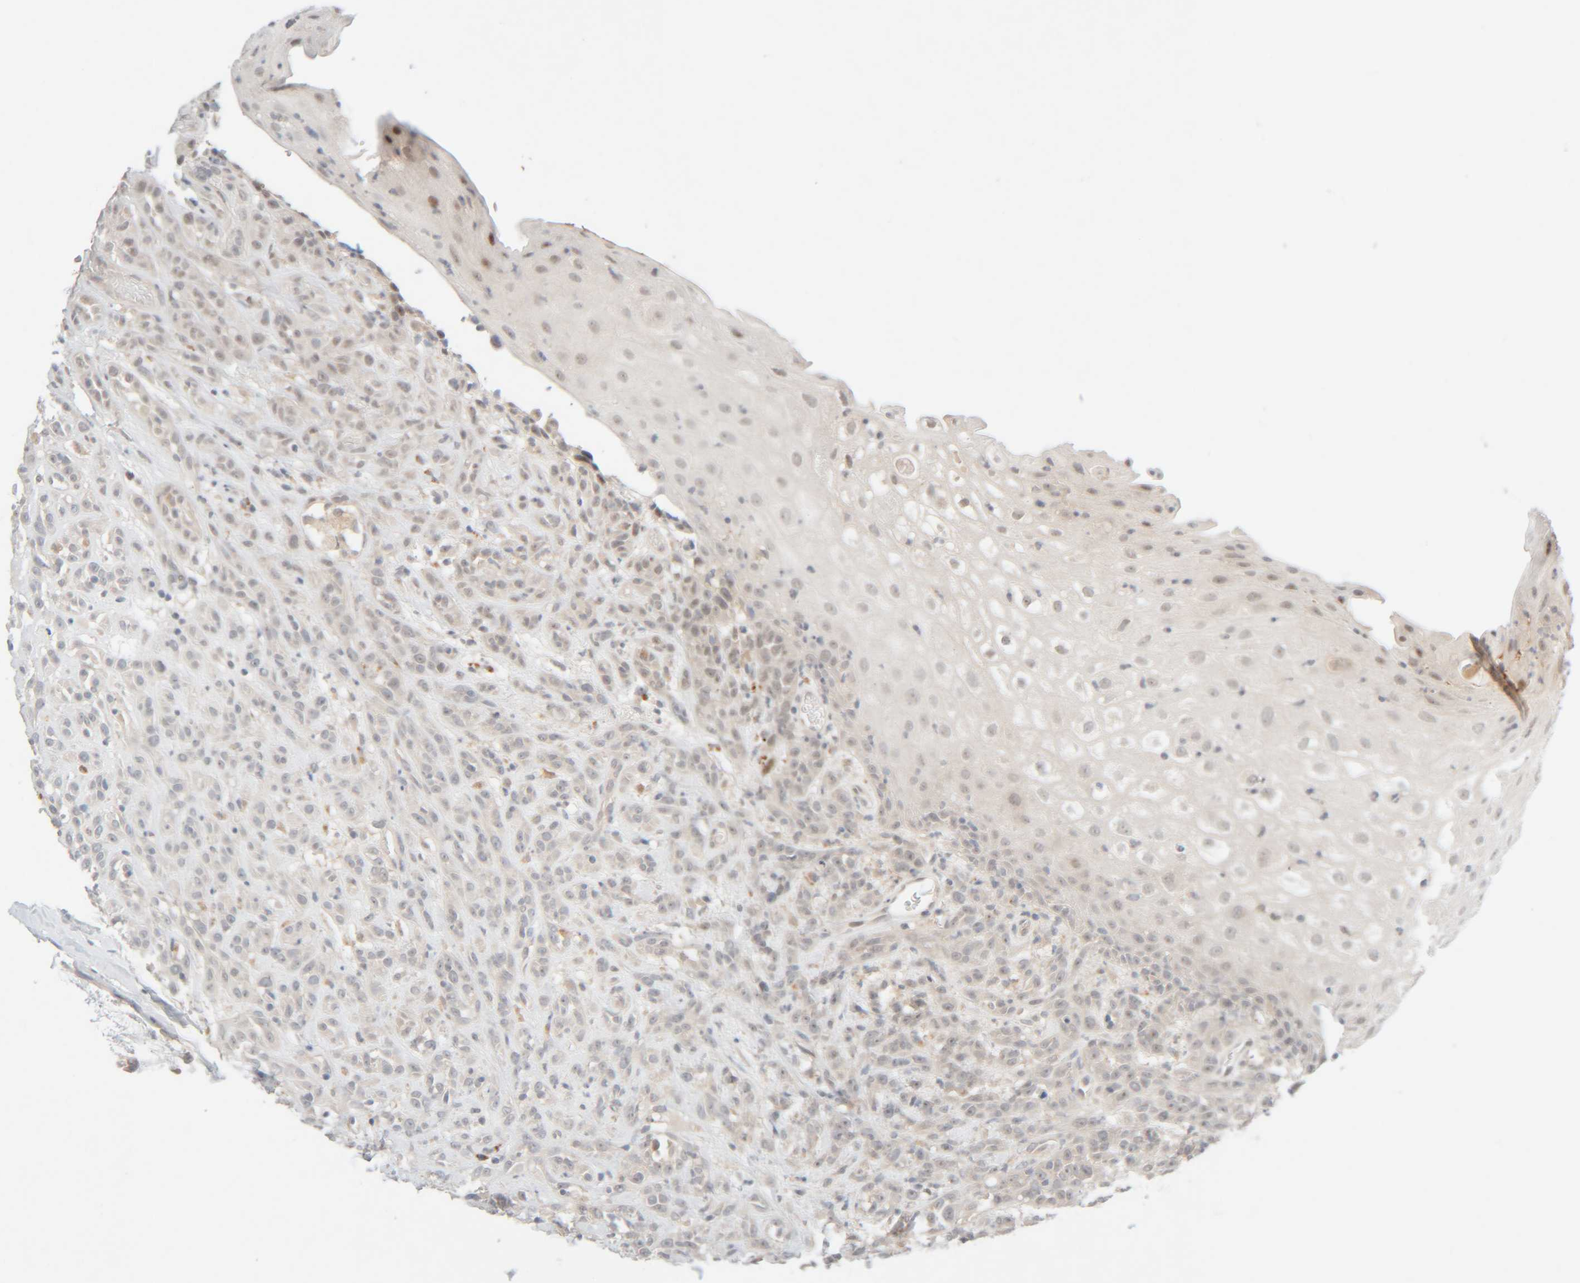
{"staining": {"intensity": "negative", "quantity": "none", "location": "none"}, "tissue": "head and neck cancer", "cell_type": "Tumor cells", "image_type": "cancer", "snomed": [{"axis": "morphology", "description": "Normal tissue, NOS"}, {"axis": "morphology", "description": "Squamous cell carcinoma, NOS"}, {"axis": "topography", "description": "Cartilage tissue"}, {"axis": "topography", "description": "Head-Neck"}], "caption": "Immunohistochemistry (IHC) histopathology image of human head and neck cancer (squamous cell carcinoma) stained for a protein (brown), which displays no expression in tumor cells. Brightfield microscopy of immunohistochemistry (IHC) stained with DAB (3,3'-diaminobenzidine) (brown) and hematoxylin (blue), captured at high magnification.", "gene": "CHKA", "patient": {"sex": "male", "age": 62}}